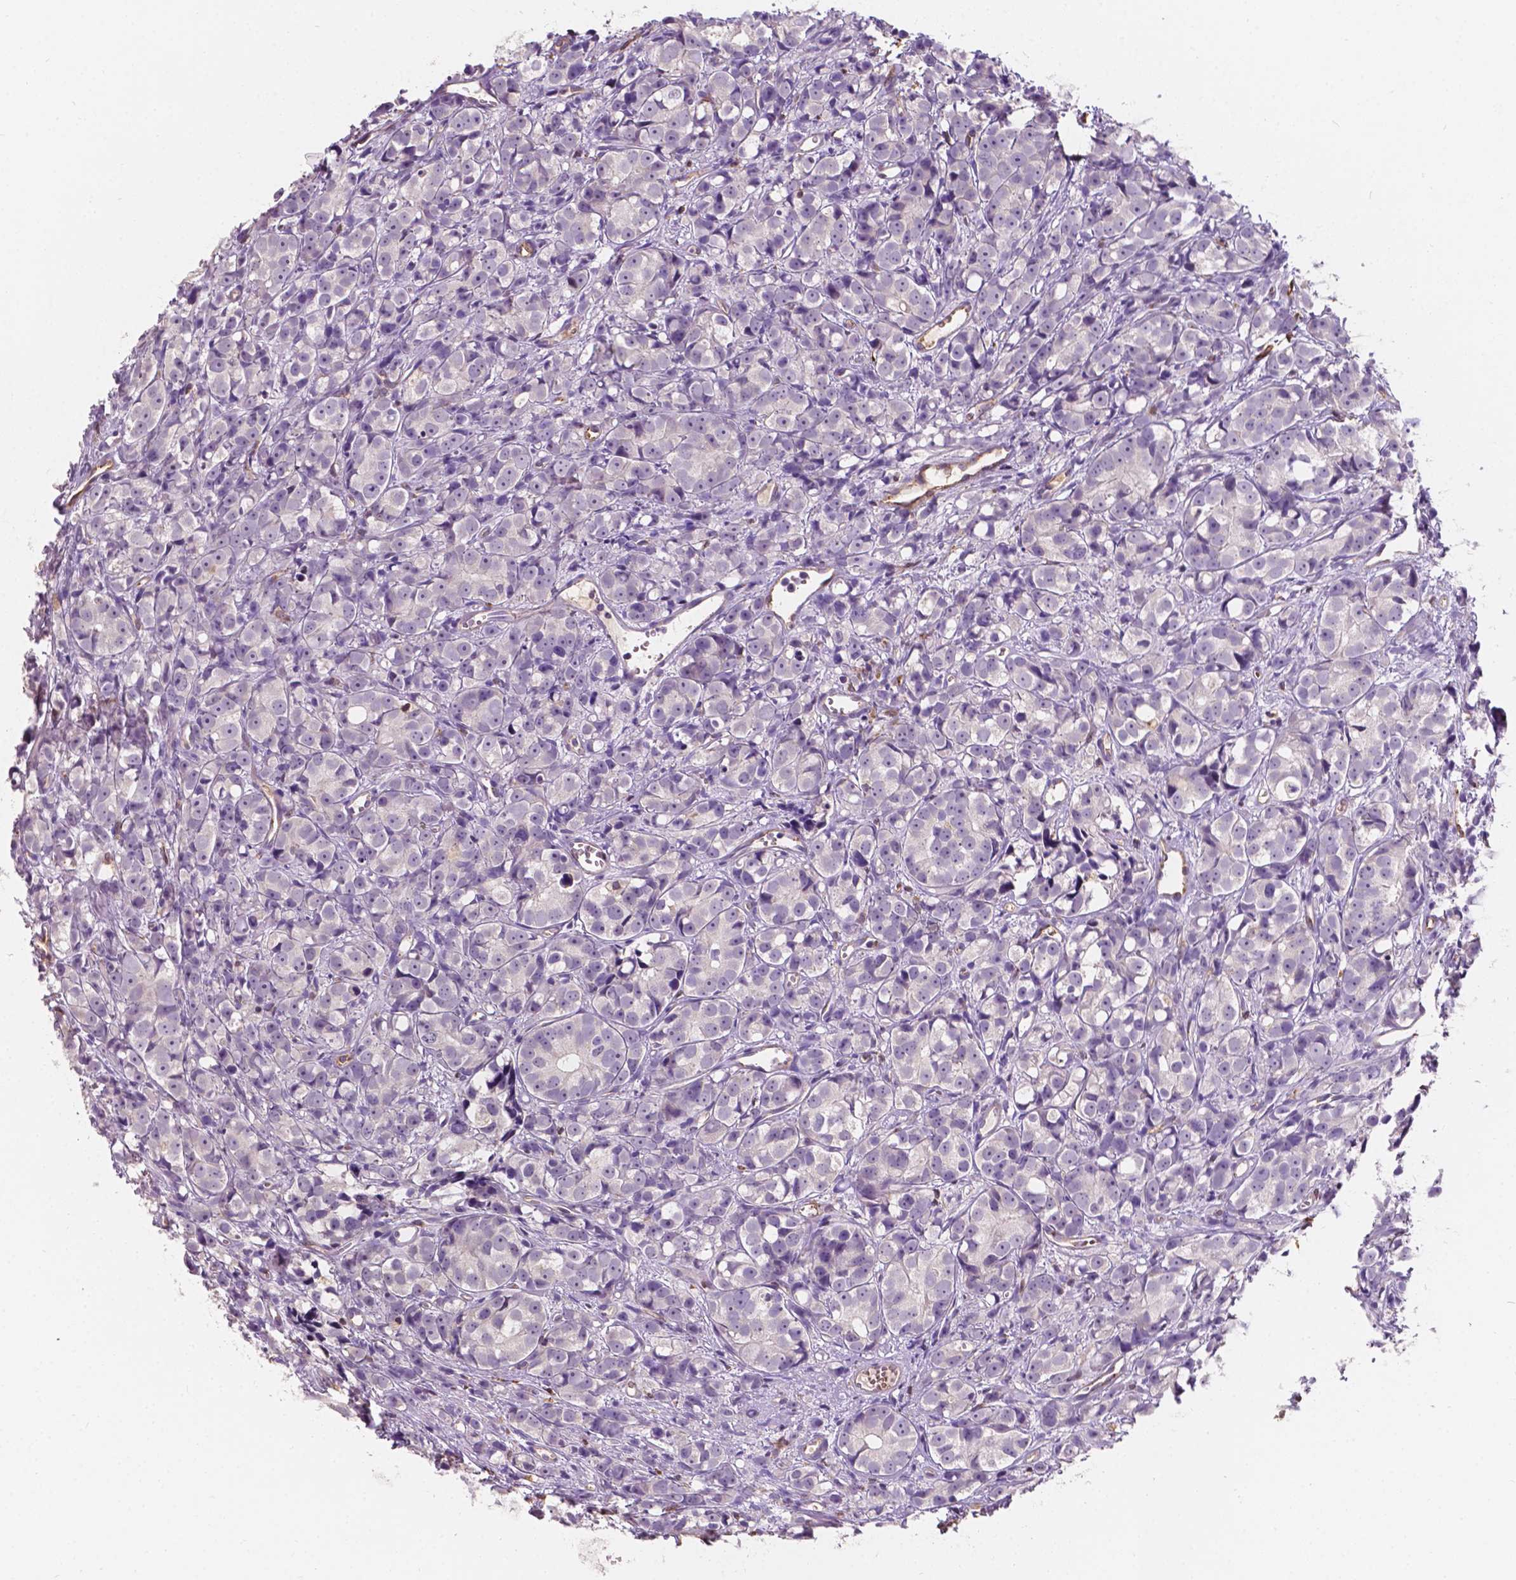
{"staining": {"intensity": "negative", "quantity": "none", "location": "none"}, "tissue": "prostate cancer", "cell_type": "Tumor cells", "image_type": "cancer", "snomed": [{"axis": "morphology", "description": "Adenocarcinoma, High grade"}, {"axis": "topography", "description": "Prostate"}], "caption": "The image reveals no significant positivity in tumor cells of prostate cancer.", "gene": "SLC22A4", "patient": {"sex": "male", "age": 77}}